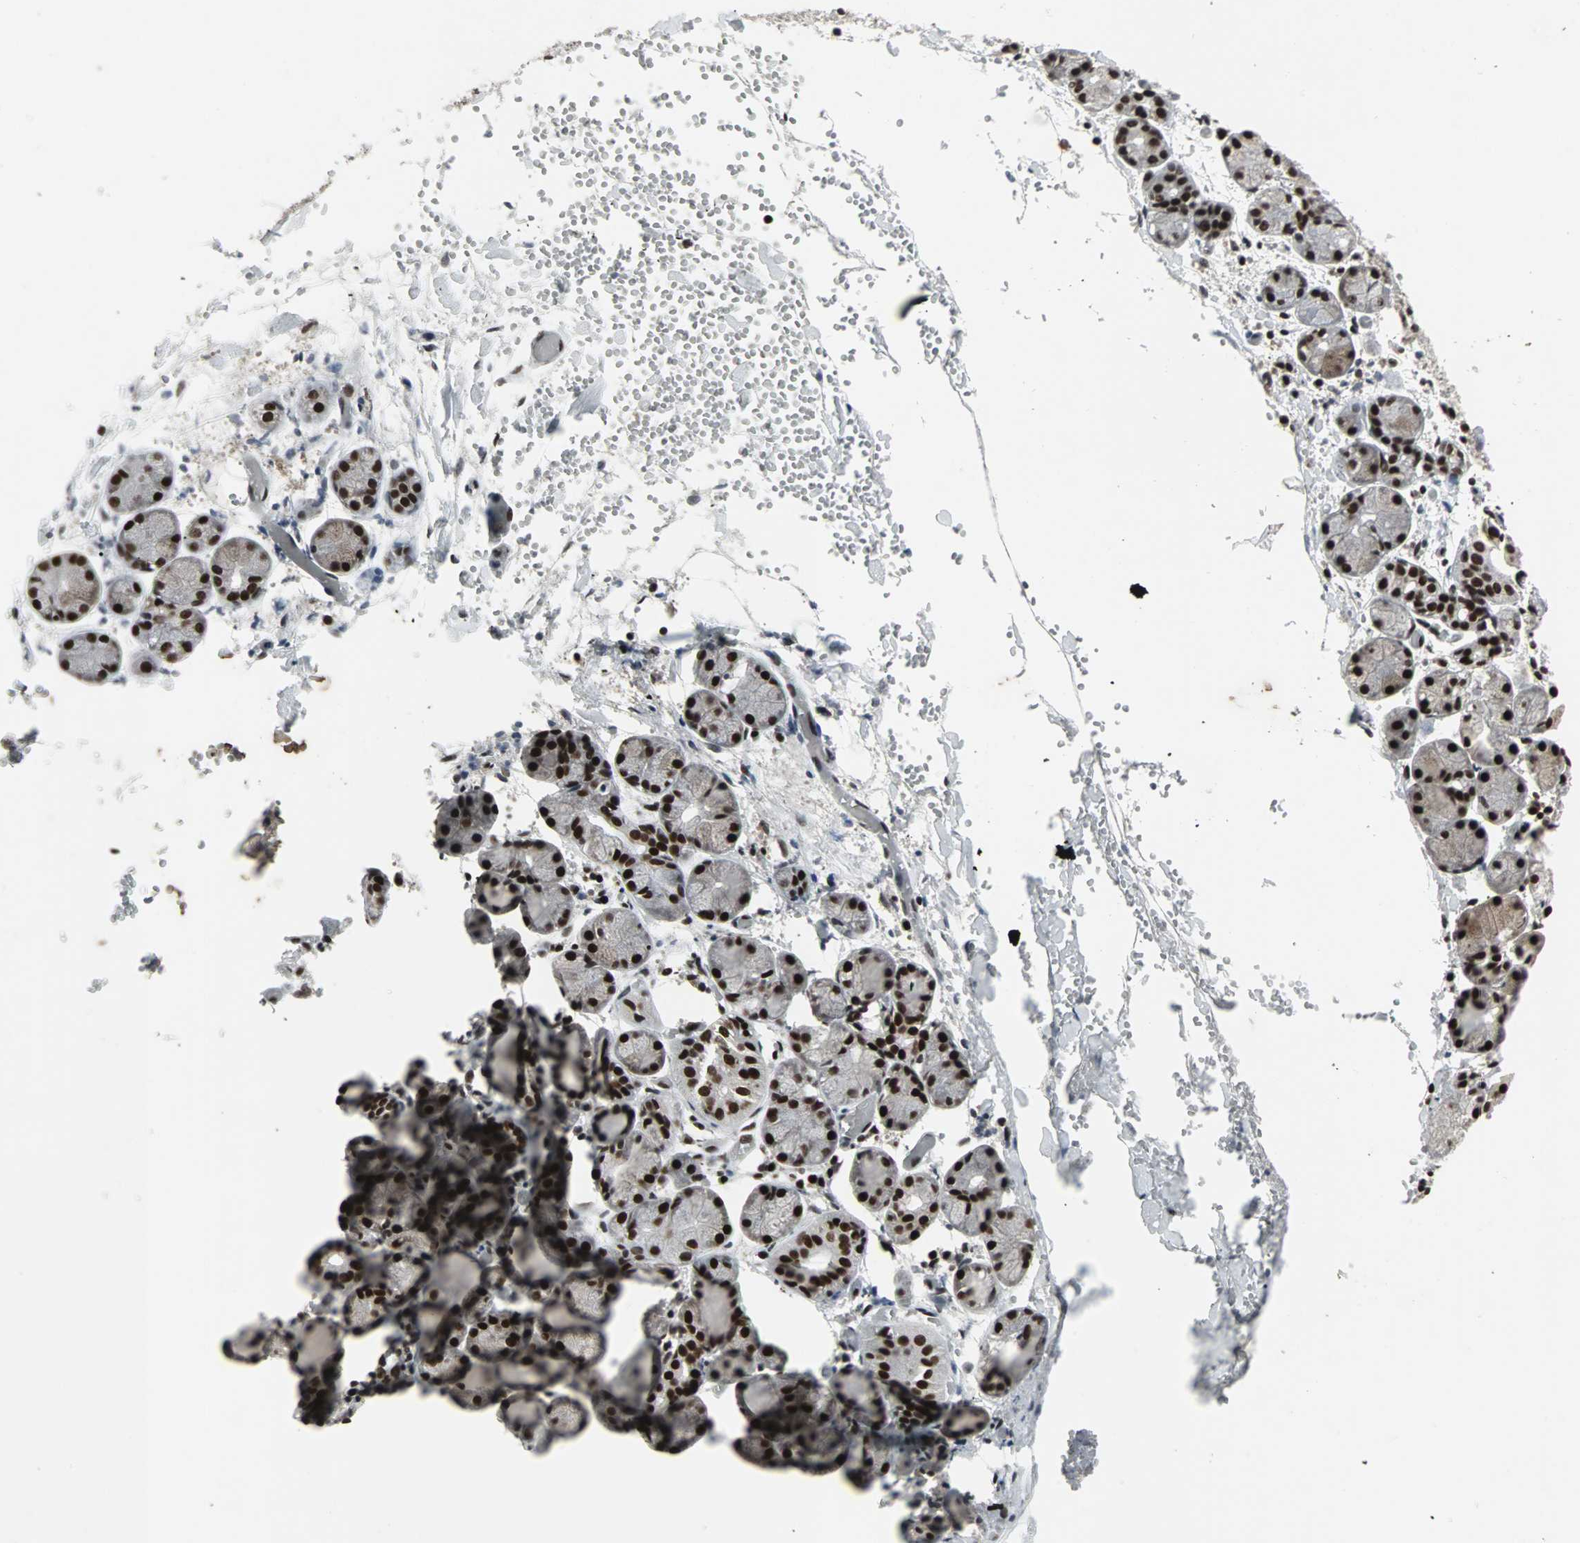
{"staining": {"intensity": "strong", "quantity": ">75%", "location": "nuclear"}, "tissue": "salivary gland", "cell_type": "Glandular cells", "image_type": "normal", "snomed": [{"axis": "morphology", "description": "Normal tissue, NOS"}, {"axis": "topography", "description": "Salivary gland"}], "caption": "Brown immunohistochemical staining in benign human salivary gland displays strong nuclear expression in about >75% of glandular cells.", "gene": "PNKP", "patient": {"sex": "female", "age": 24}}